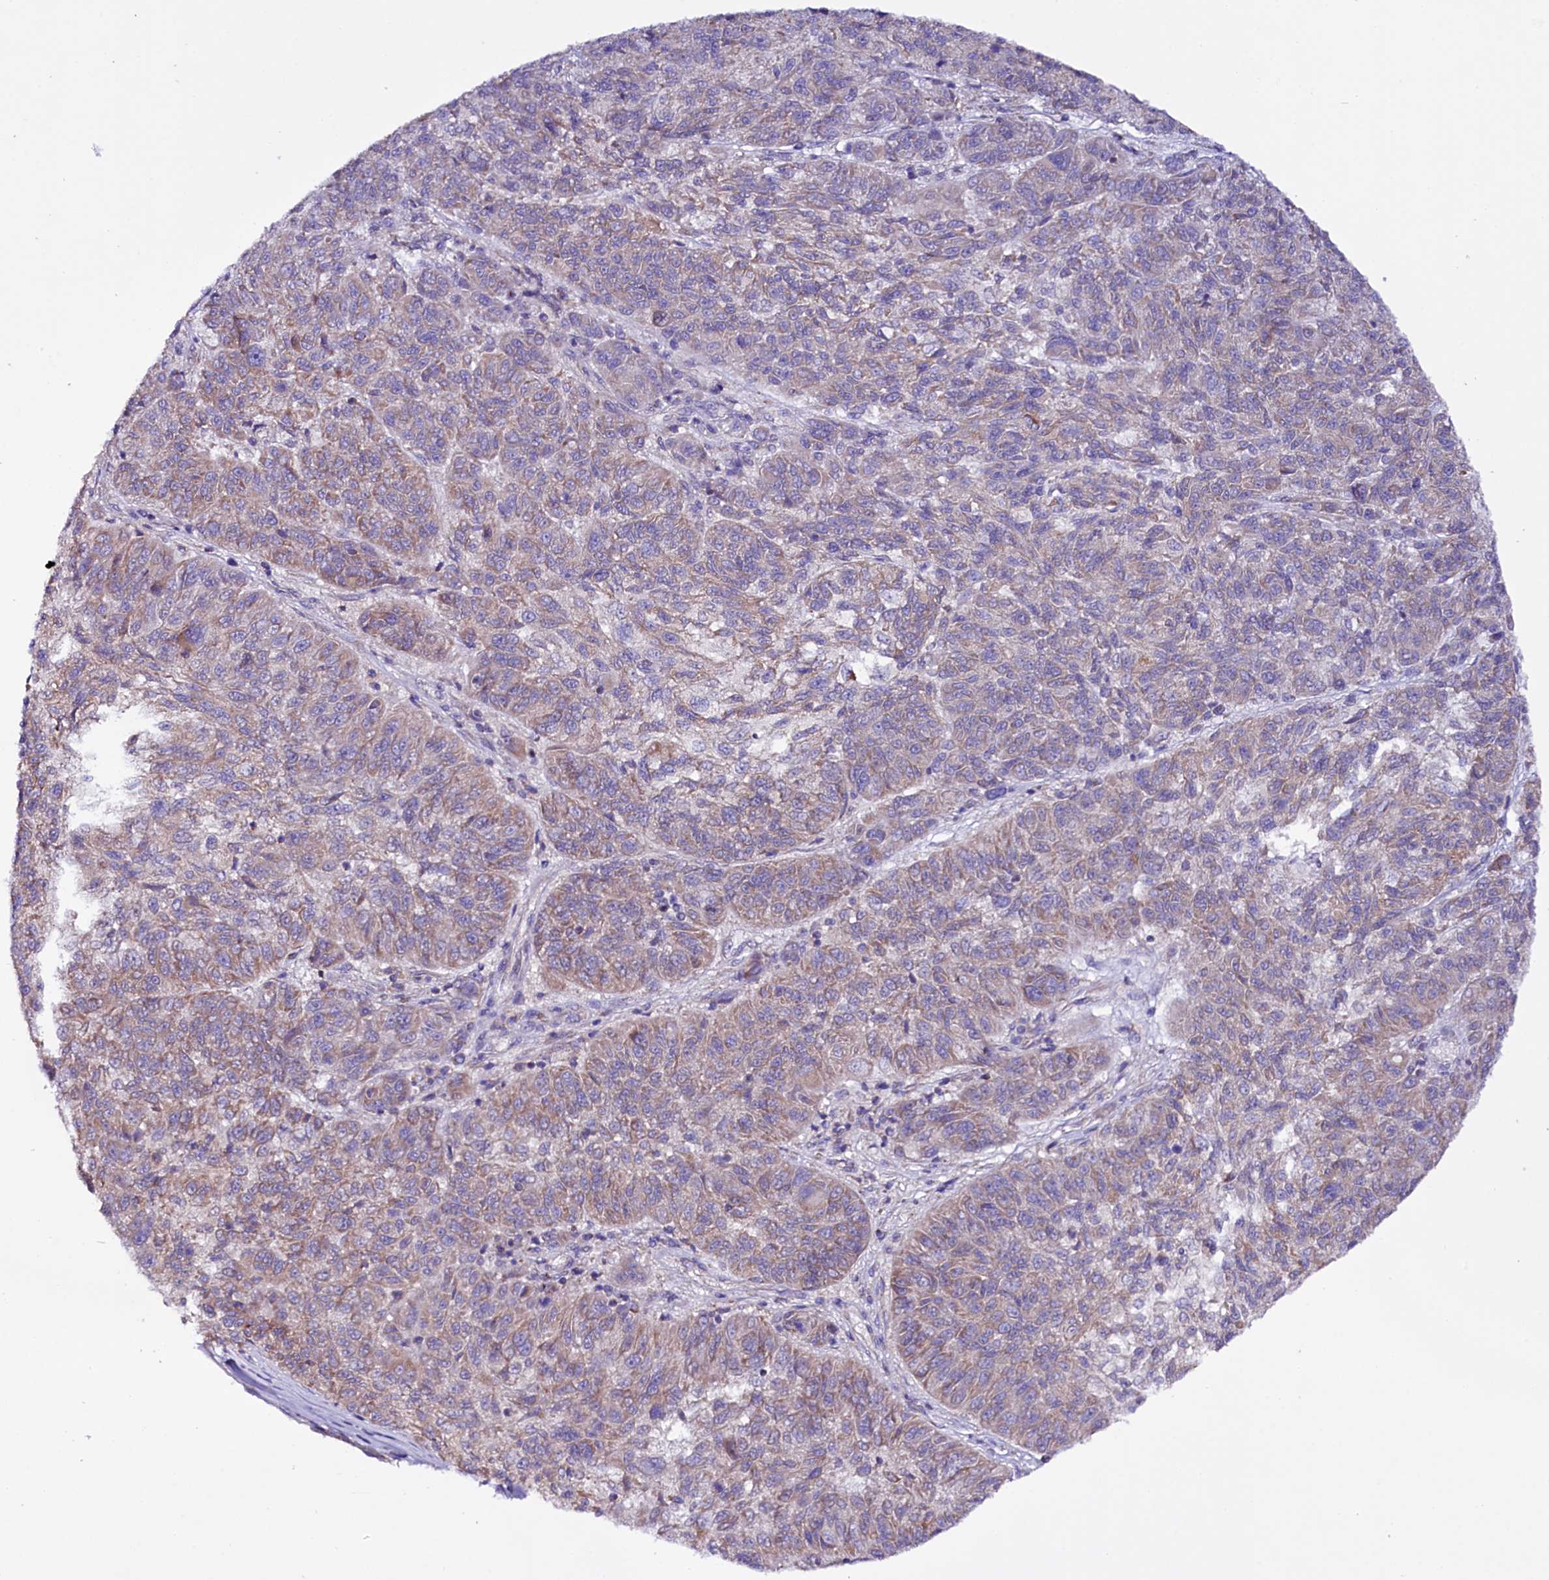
{"staining": {"intensity": "weak", "quantity": "<25%", "location": "cytoplasmic/membranous"}, "tissue": "melanoma", "cell_type": "Tumor cells", "image_type": "cancer", "snomed": [{"axis": "morphology", "description": "Malignant melanoma, NOS"}, {"axis": "topography", "description": "Skin"}], "caption": "The immunohistochemistry micrograph has no significant positivity in tumor cells of malignant melanoma tissue.", "gene": "ZNF45", "patient": {"sex": "male", "age": 53}}